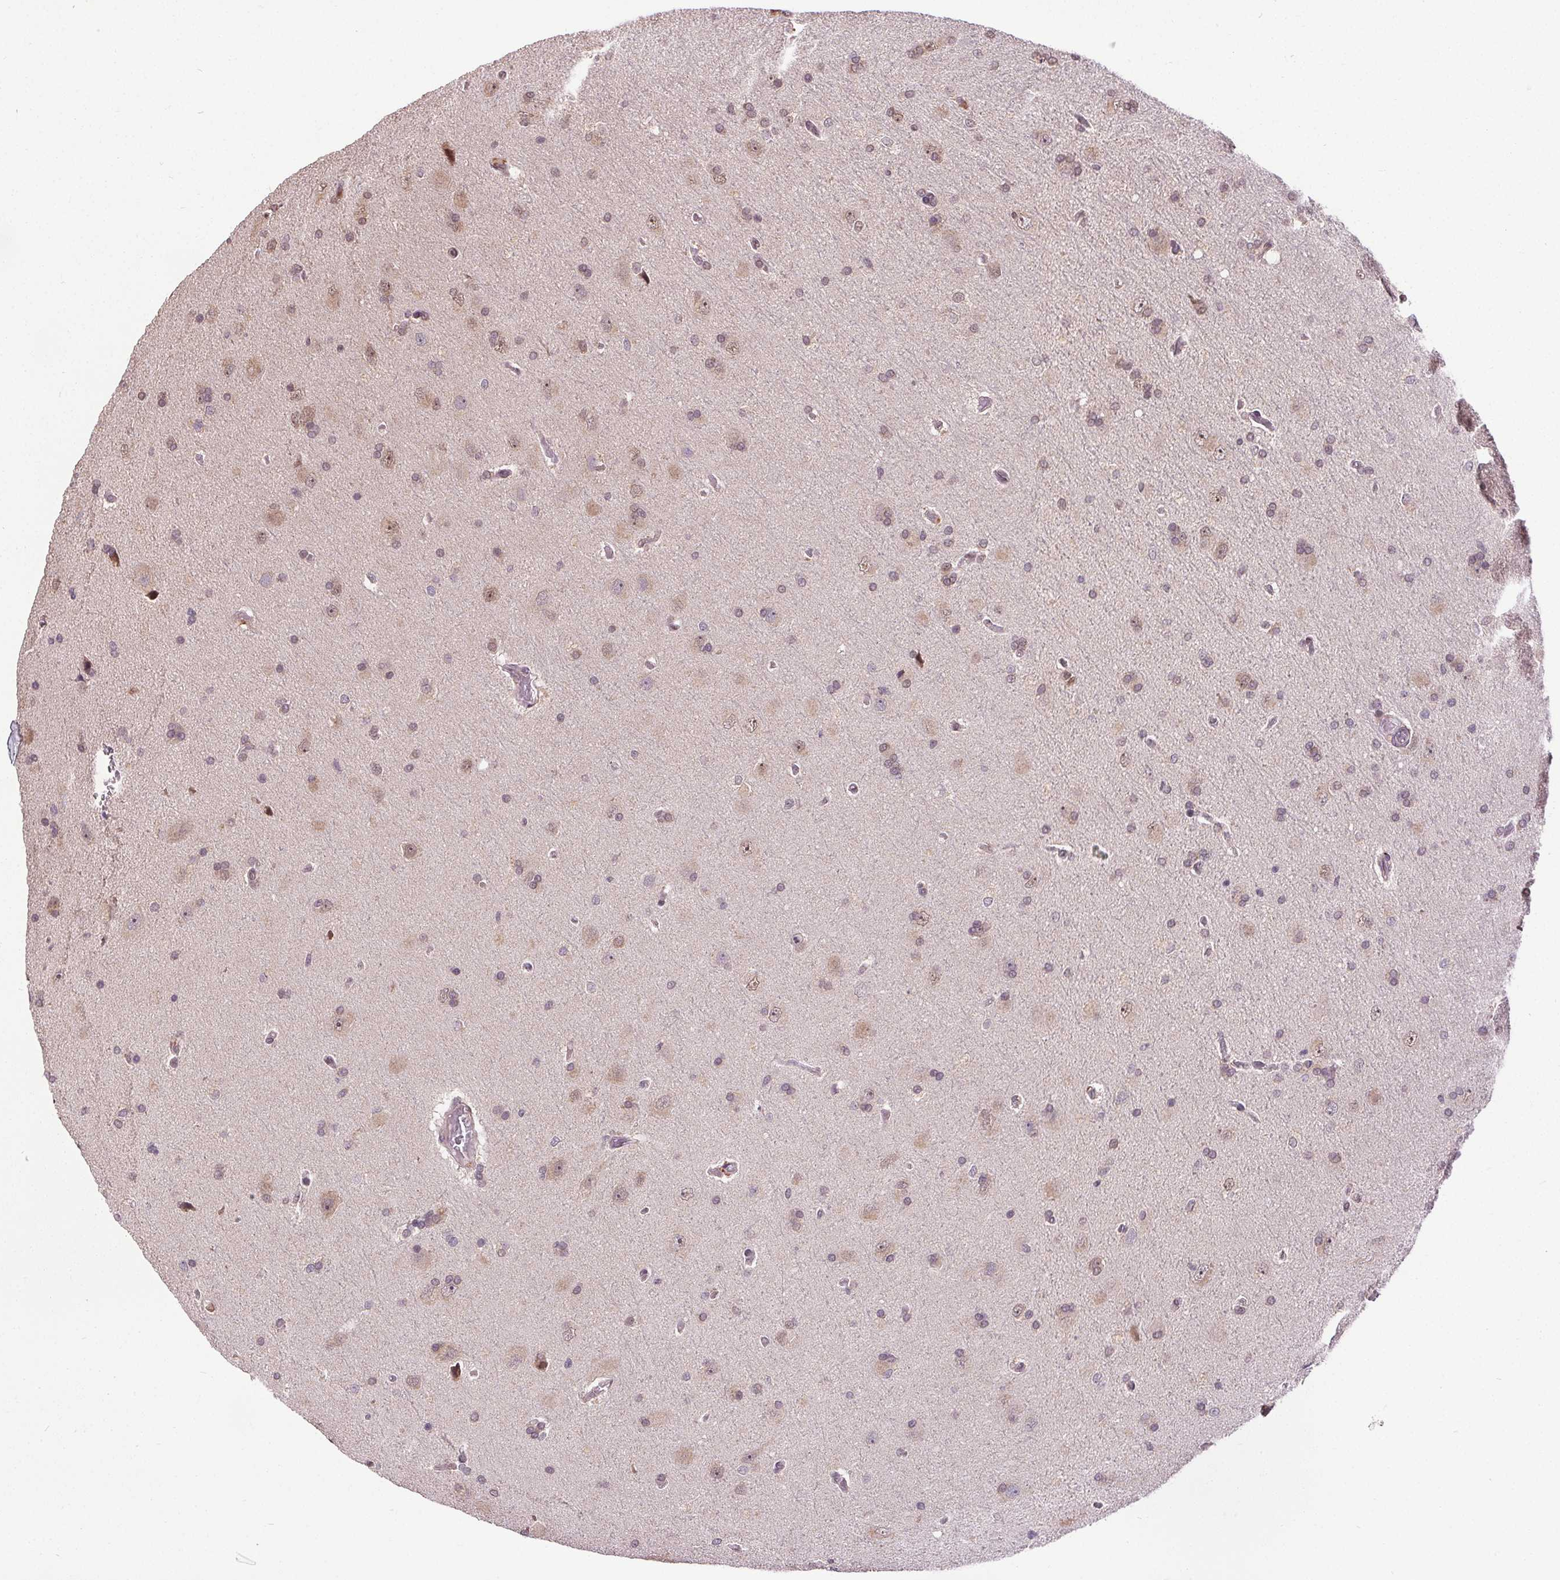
{"staining": {"intensity": "moderate", "quantity": "<25%", "location": "nuclear"}, "tissue": "glioma", "cell_type": "Tumor cells", "image_type": "cancer", "snomed": [{"axis": "morphology", "description": "Glioma, malignant, High grade"}, {"axis": "topography", "description": "Cerebral cortex"}], "caption": "Immunohistochemistry (IHC) image of glioma stained for a protein (brown), which displays low levels of moderate nuclear positivity in approximately <25% of tumor cells.", "gene": "KIAA0232", "patient": {"sex": "male", "age": 70}}